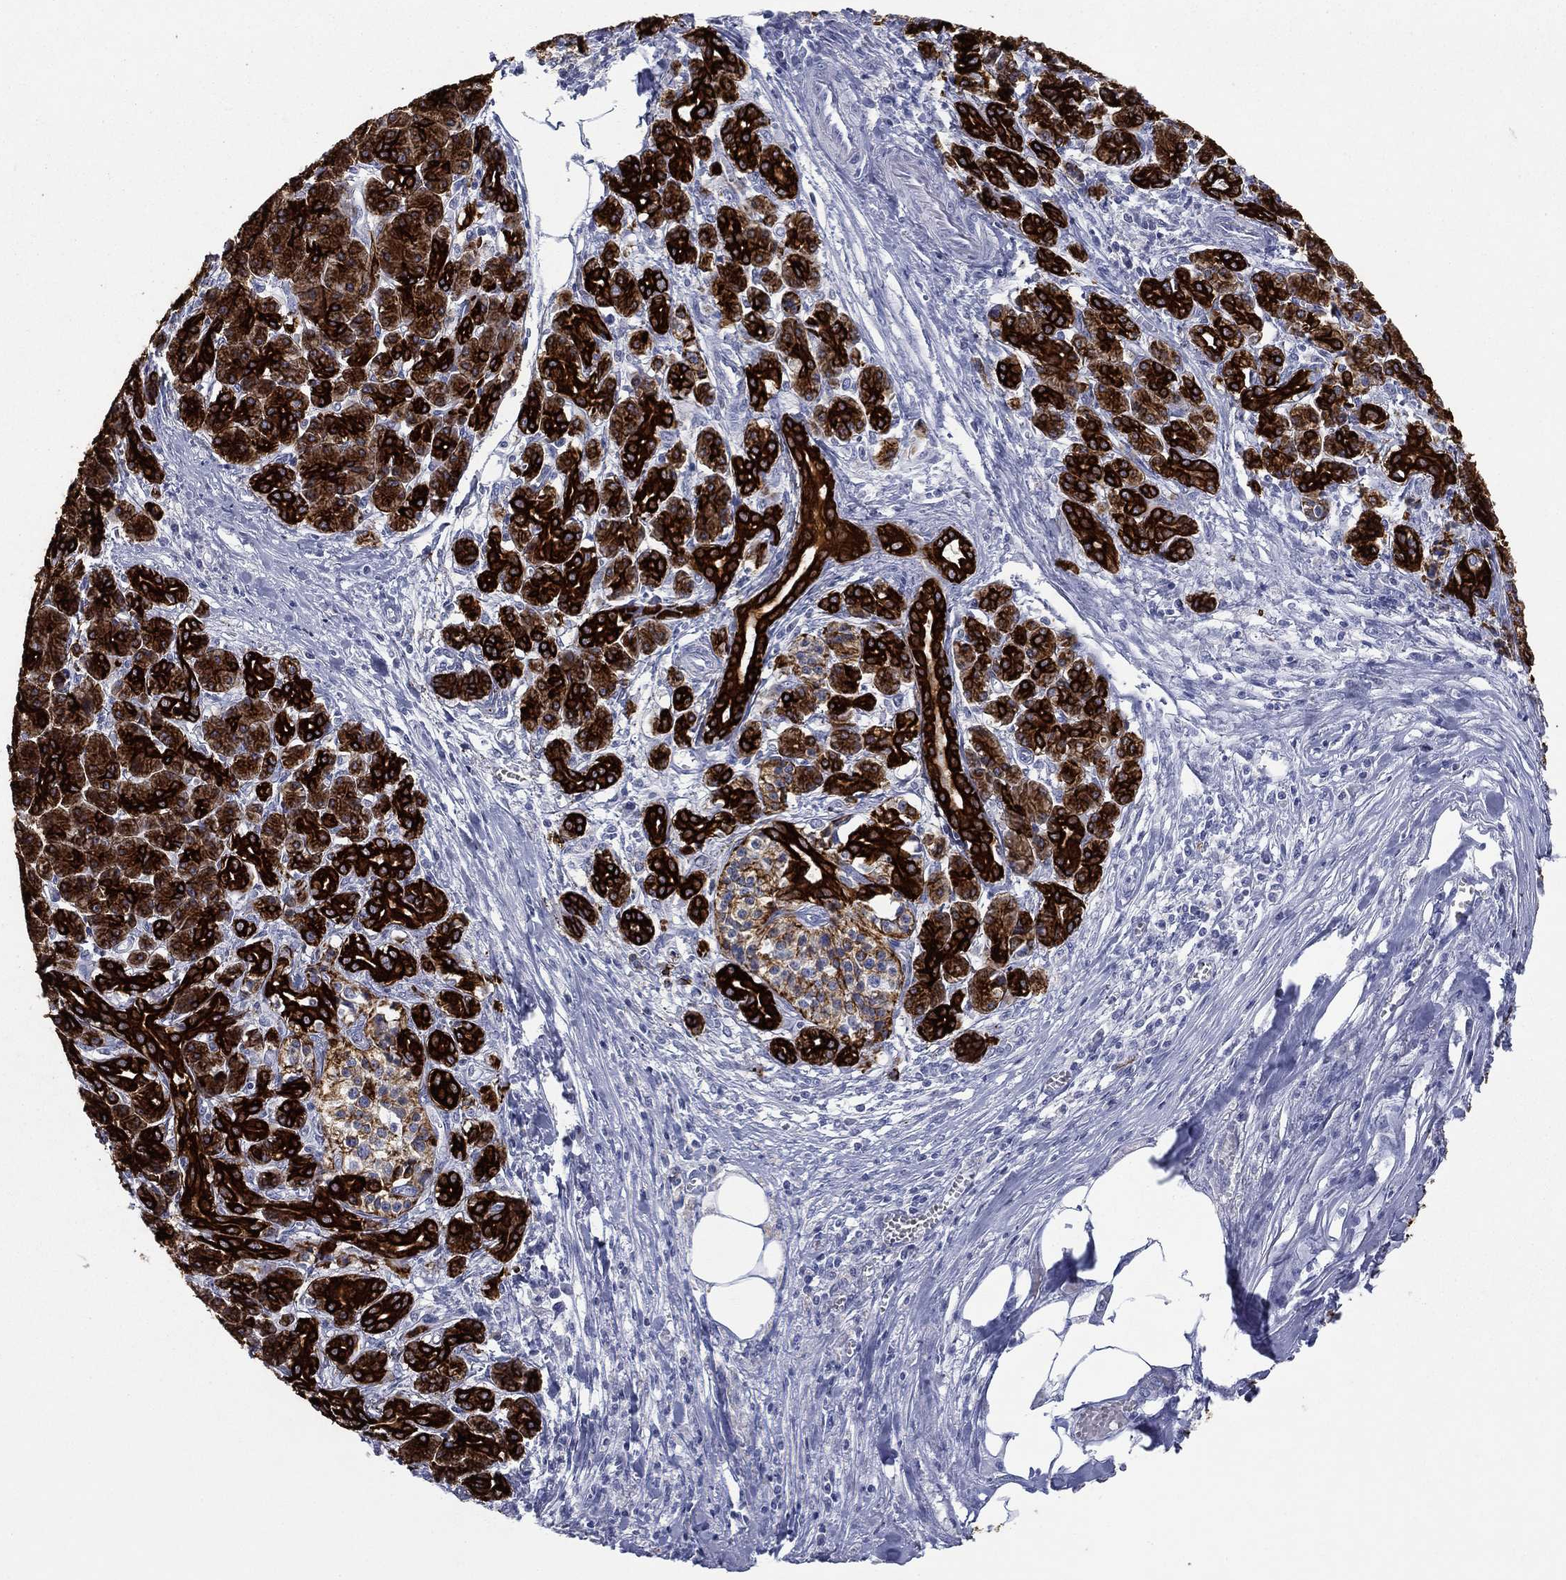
{"staining": {"intensity": "strong", "quantity": ">75%", "location": "cytoplasmic/membranous"}, "tissue": "pancreatic cancer", "cell_type": "Tumor cells", "image_type": "cancer", "snomed": [{"axis": "morphology", "description": "Adenocarcinoma, NOS"}, {"axis": "topography", "description": "Pancreas"}], "caption": "A high-resolution photomicrograph shows IHC staining of pancreatic cancer (adenocarcinoma), which displays strong cytoplasmic/membranous staining in about >75% of tumor cells.", "gene": "KRT7", "patient": {"sex": "female", "age": 68}}